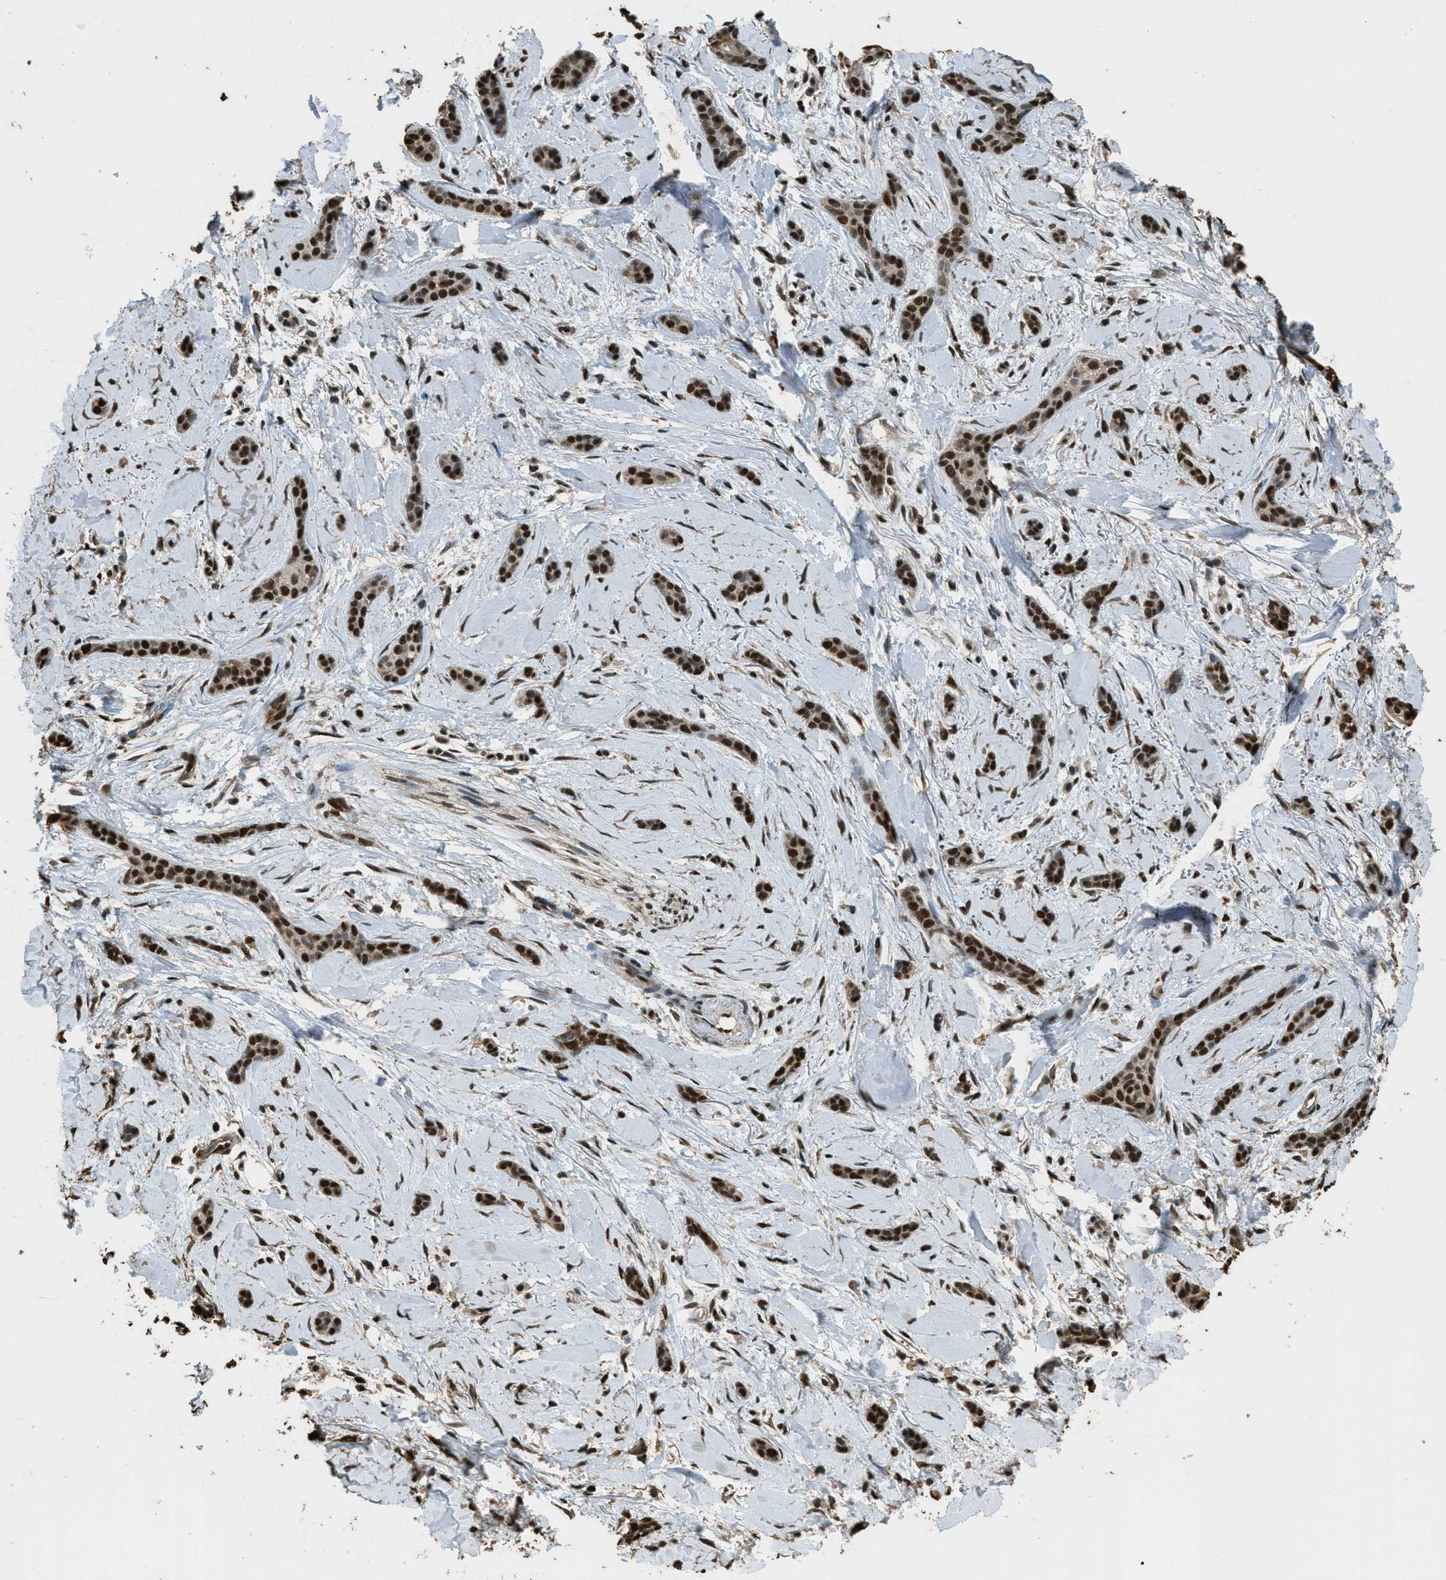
{"staining": {"intensity": "strong", "quantity": ">75%", "location": "nuclear"}, "tissue": "skin cancer", "cell_type": "Tumor cells", "image_type": "cancer", "snomed": [{"axis": "morphology", "description": "Basal cell carcinoma"}, {"axis": "morphology", "description": "Adnexal tumor, benign"}, {"axis": "topography", "description": "Skin"}], "caption": "Benign adnexal tumor (skin) stained for a protein (brown) exhibits strong nuclear positive staining in about >75% of tumor cells.", "gene": "MYB", "patient": {"sex": "female", "age": 42}}